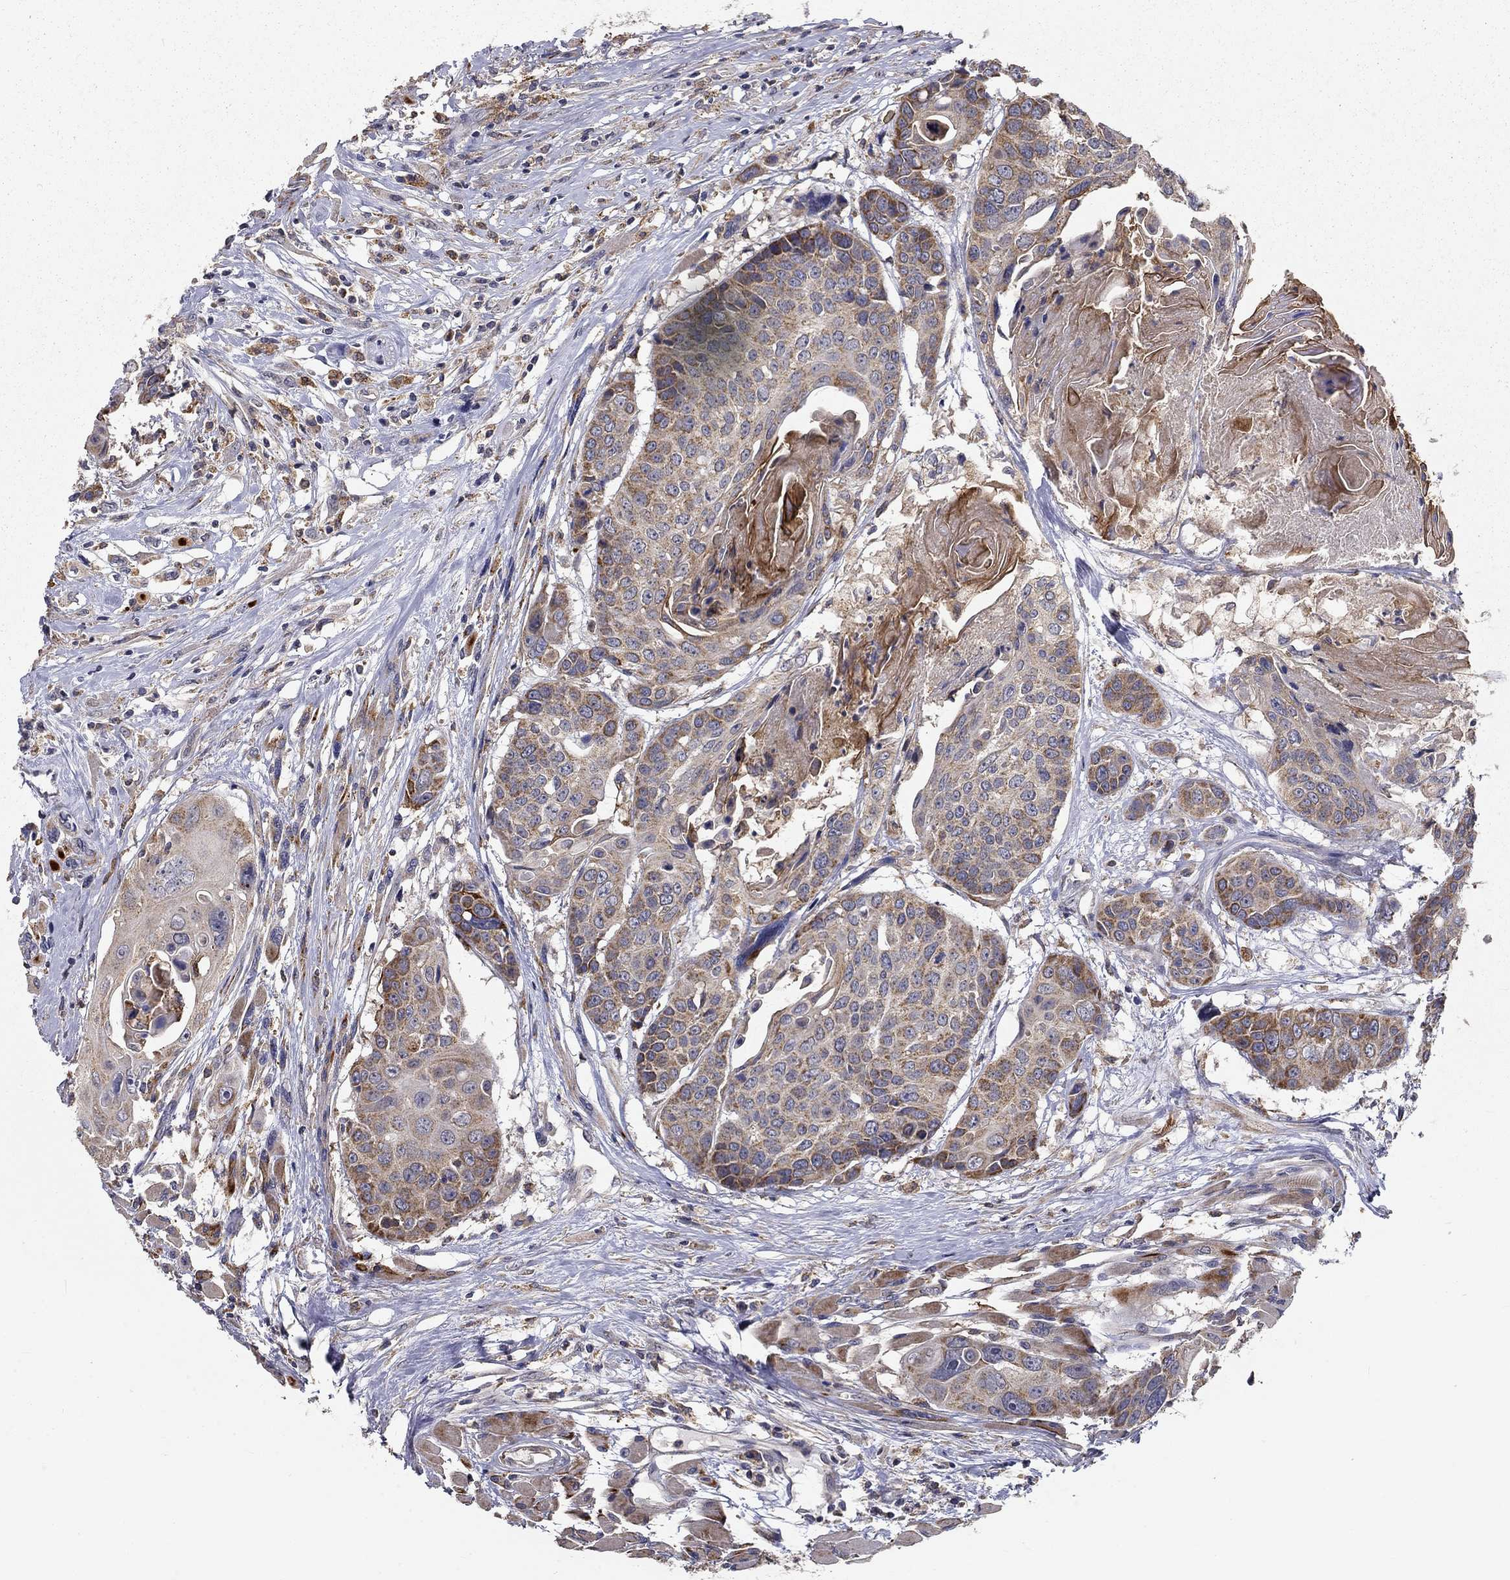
{"staining": {"intensity": "moderate", "quantity": "<25%", "location": "cytoplasmic/membranous"}, "tissue": "head and neck cancer", "cell_type": "Tumor cells", "image_type": "cancer", "snomed": [{"axis": "morphology", "description": "Squamous cell carcinoma, NOS"}, {"axis": "topography", "description": "Oral tissue"}, {"axis": "topography", "description": "Head-Neck"}], "caption": "Moderate cytoplasmic/membranous positivity for a protein is present in approximately <25% of tumor cells of head and neck squamous cell carcinoma using immunohistochemistry.", "gene": "ALDH4A1", "patient": {"sex": "male", "age": 56}}